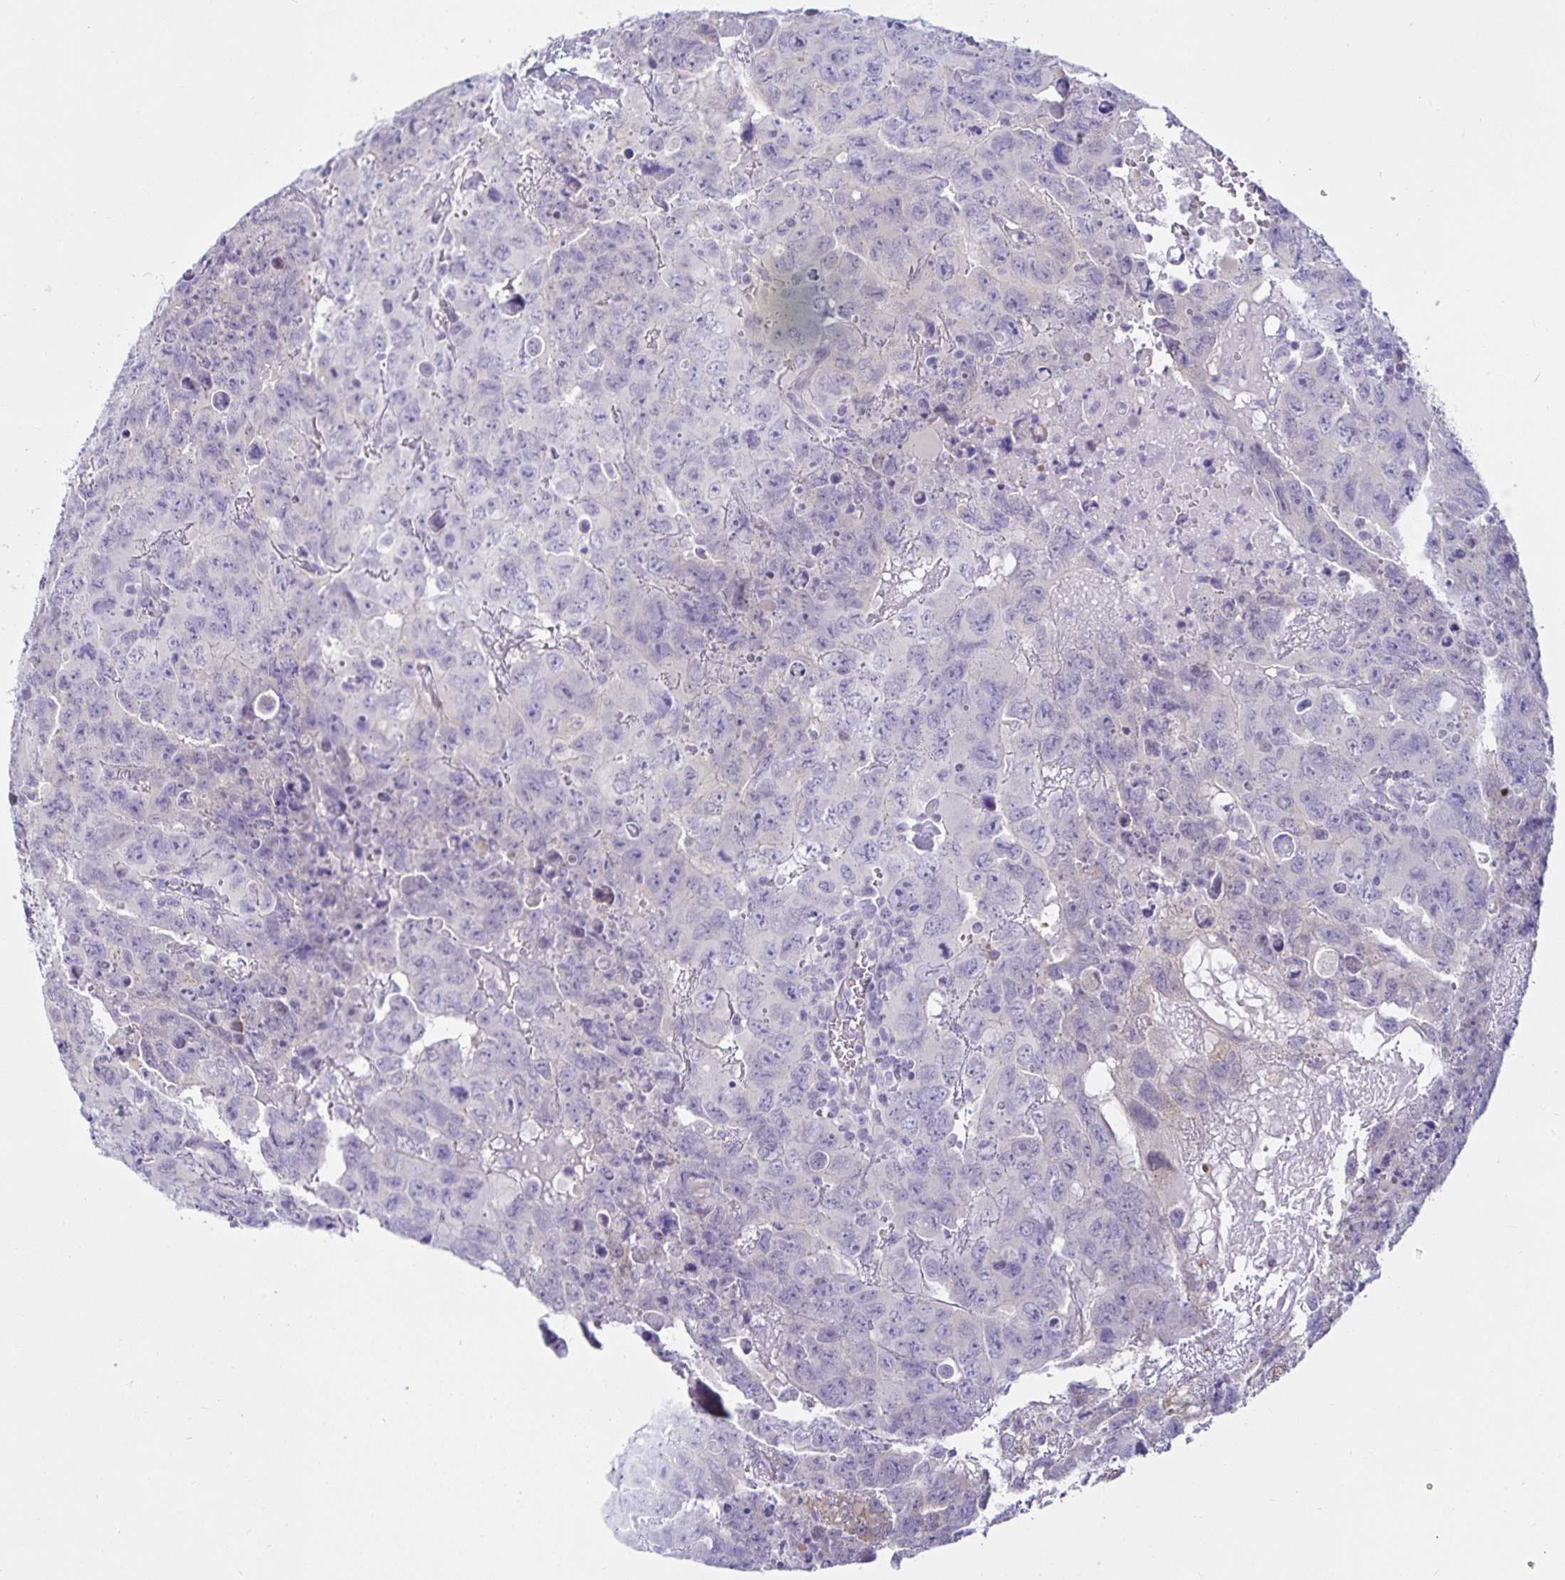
{"staining": {"intensity": "negative", "quantity": "none", "location": "none"}, "tissue": "testis cancer", "cell_type": "Tumor cells", "image_type": "cancer", "snomed": [{"axis": "morphology", "description": "Carcinoma, Embryonal, NOS"}, {"axis": "topography", "description": "Testis"}], "caption": "Immunohistochemistry (IHC) histopathology image of neoplastic tissue: testis cancer (embryonal carcinoma) stained with DAB reveals no significant protein positivity in tumor cells.", "gene": "MON2", "patient": {"sex": "male", "age": 24}}